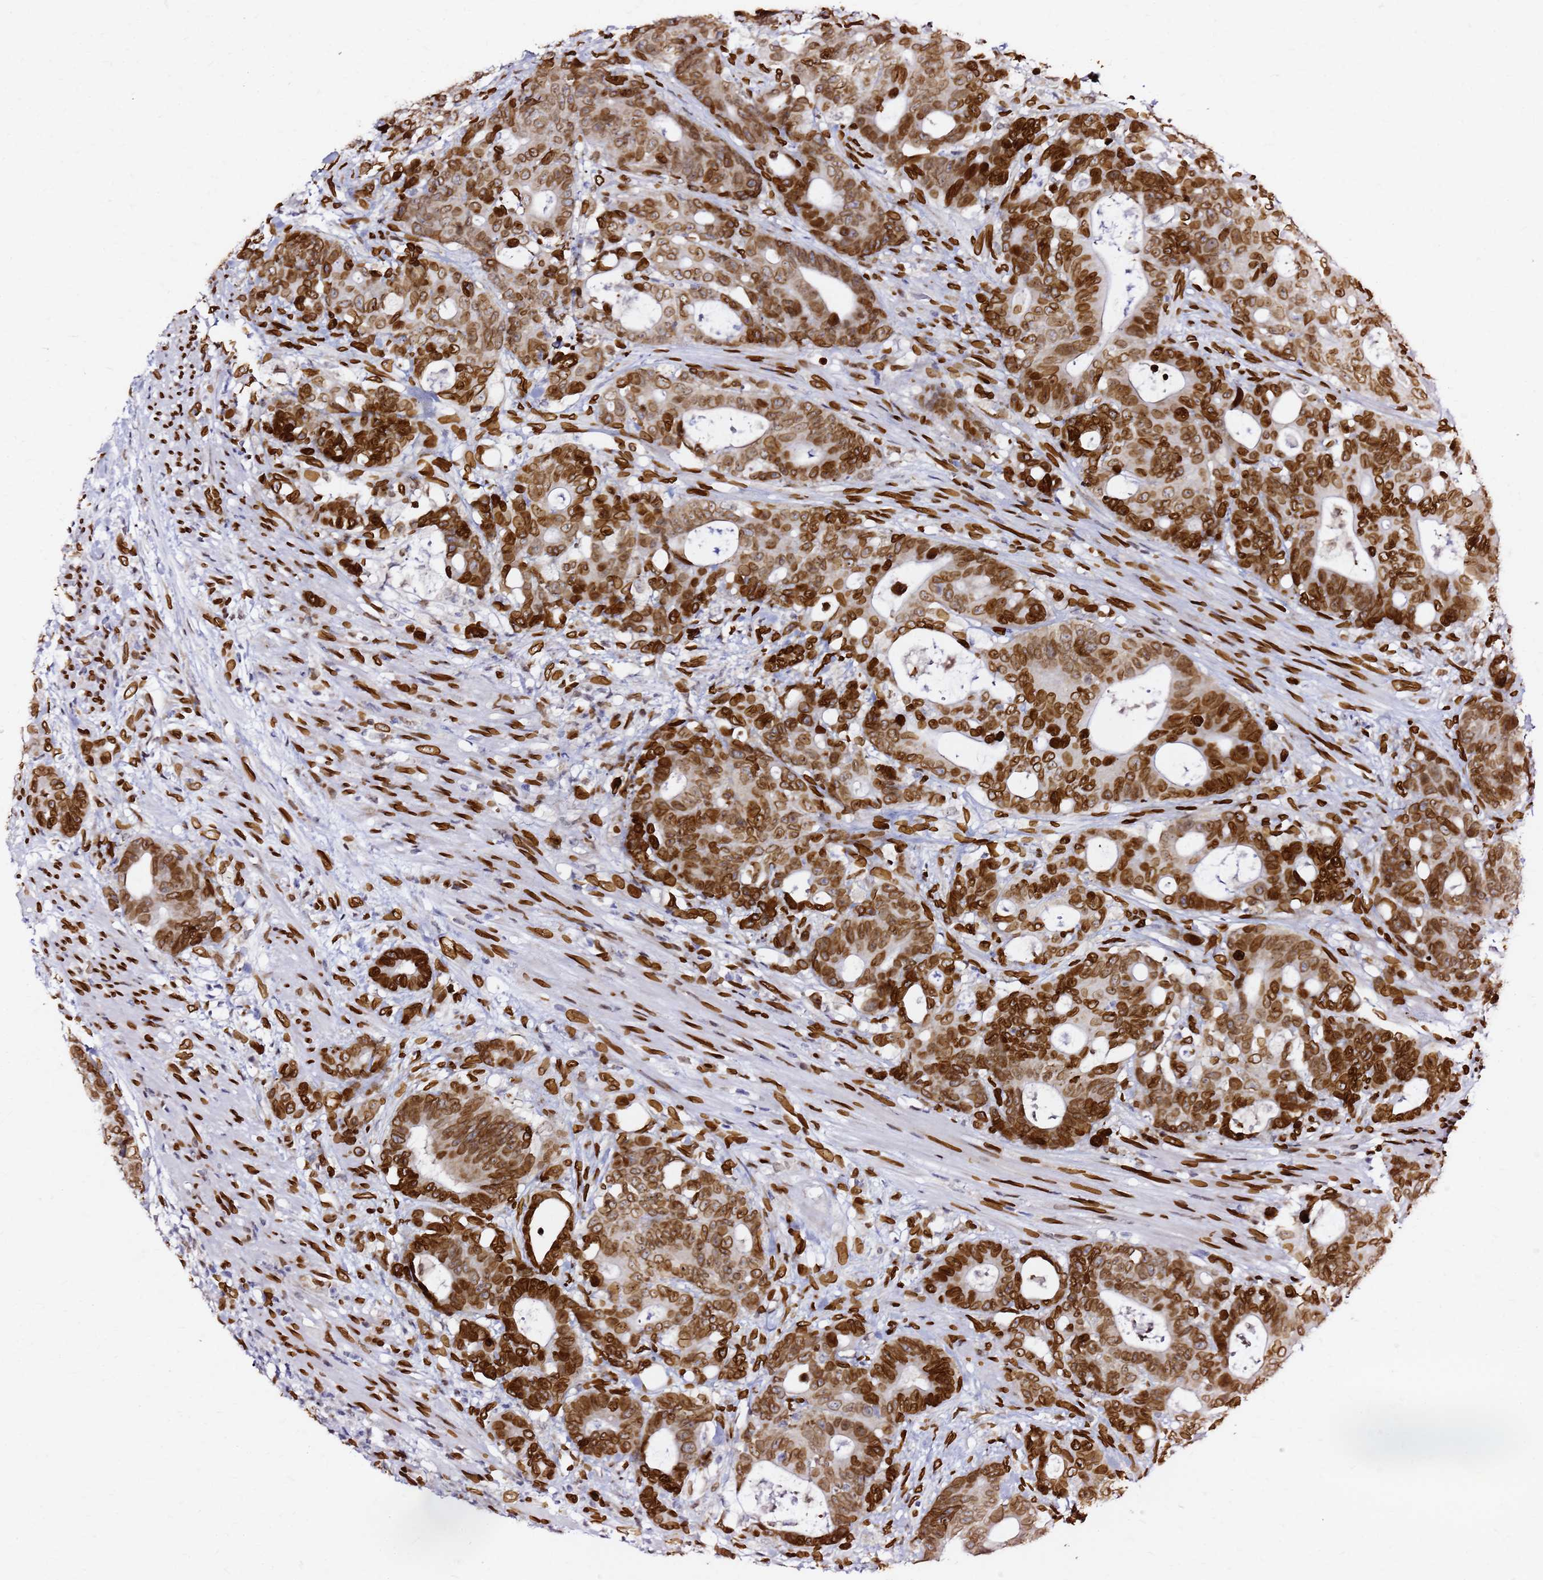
{"staining": {"intensity": "strong", "quantity": ">75%", "location": "cytoplasmic/membranous,nuclear"}, "tissue": "colorectal cancer", "cell_type": "Tumor cells", "image_type": "cancer", "snomed": [{"axis": "morphology", "description": "Adenocarcinoma, NOS"}, {"axis": "topography", "description": "Colon"}], "caption": "Tumor cells exhibit strong cytoplasmic/membranous and nuclear positivity in approximately >75% of cells in adenocarcinoma (colorectal). The staining is performed using DAB (3,3'-diaminobenzidine) brown chromogen to label protein expression. The nuclei are counter-stained blue using hematoxylin.", "gene": "C6orf141", "patient": {"sex": "female", "age": 82}}